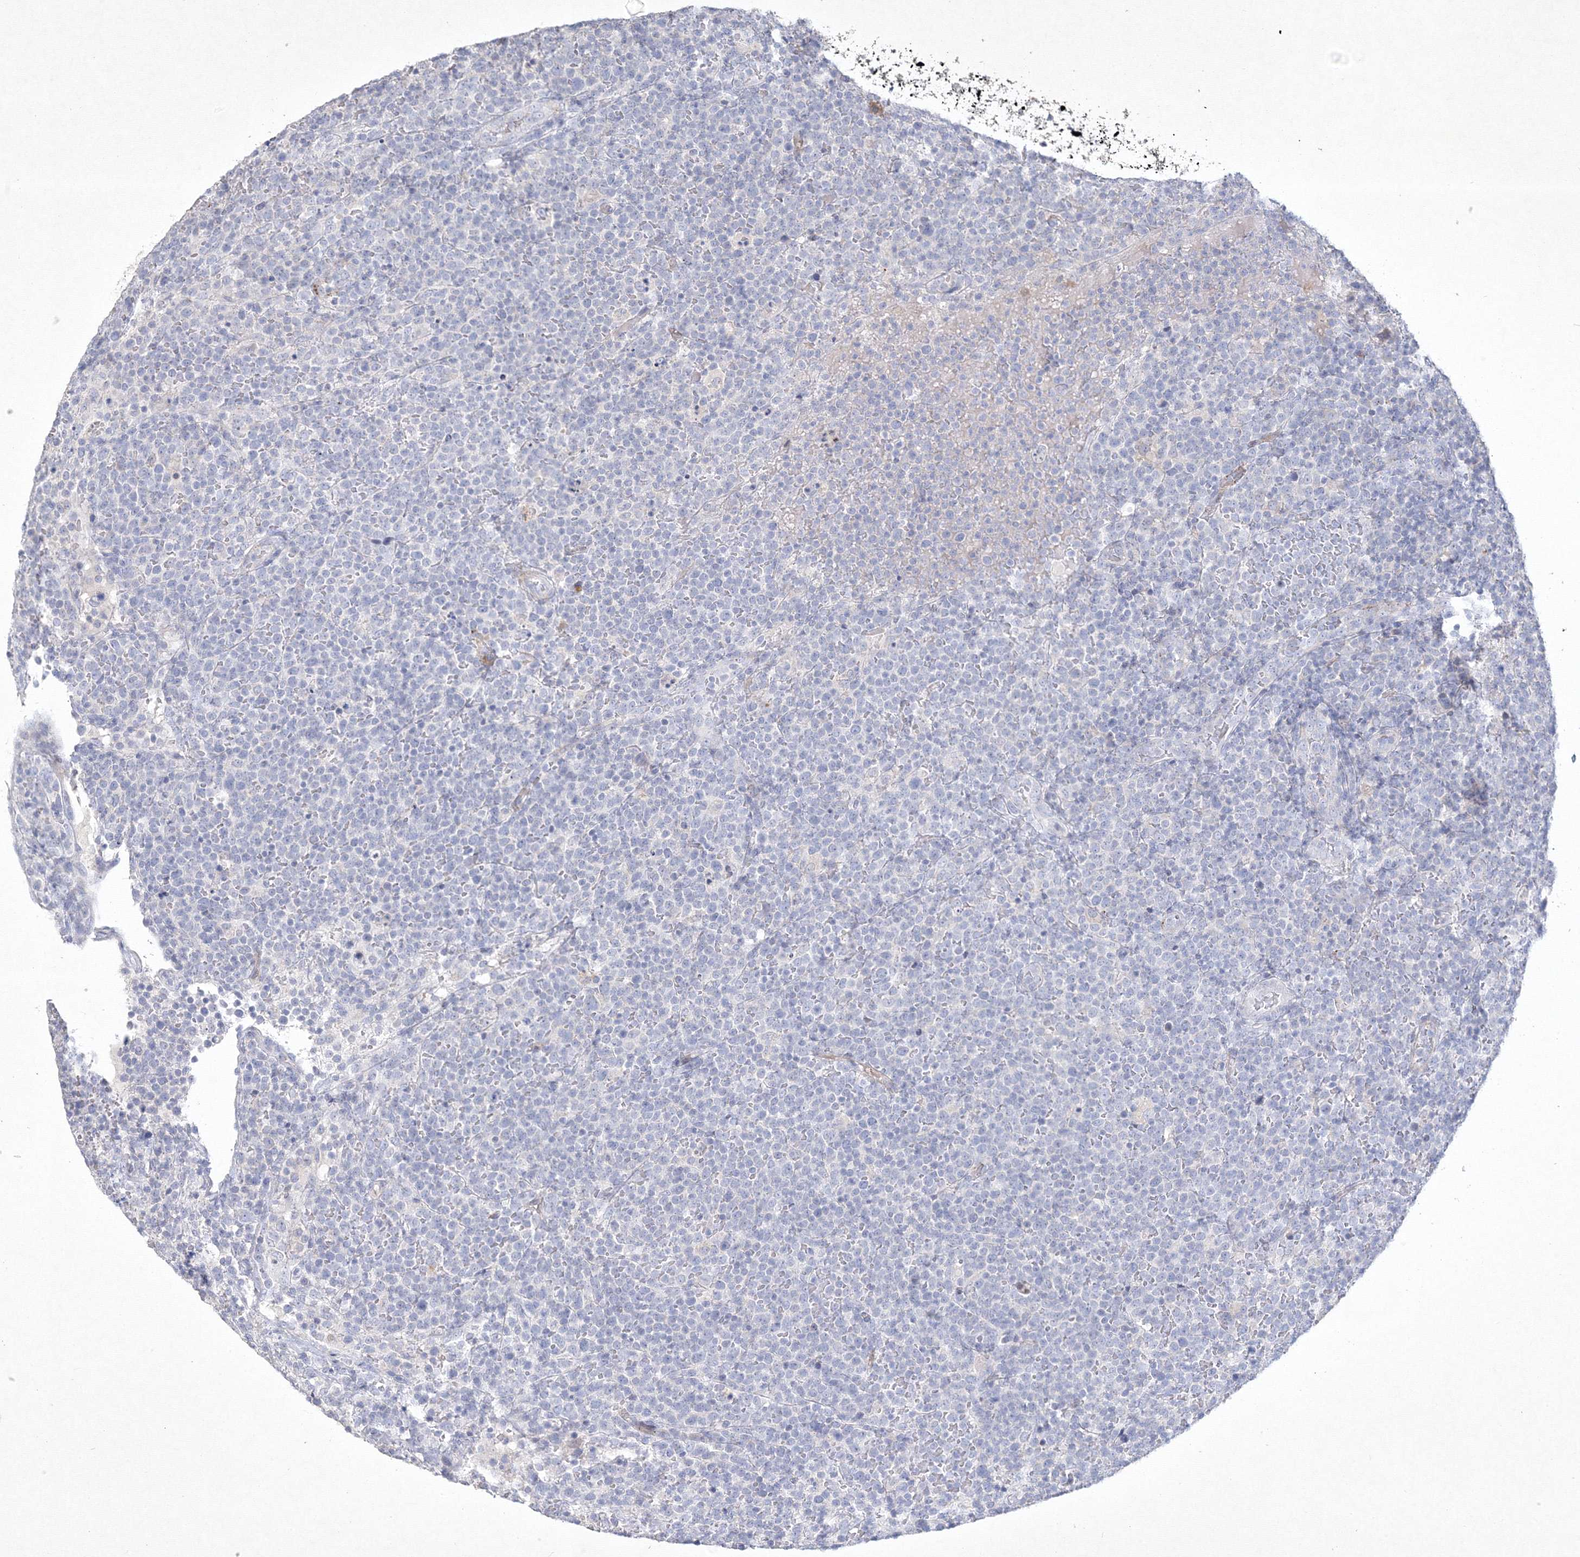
{"staining": {"intensity": "negative", "quantity": "none", "location": "none"}, "tissue": "lymphoma", "cell_type": "Tumor cells", "image_type": "cancer", "snomed": [{"axis": "morphology", "description": "Malignant lymphoma, non-Hodgkin's type, High grade"}, {"axis": "topography", "description": "Lymph node"}], "caption": "High power microscopy photomicrograph of an immunohistochemistry (IHC) micrograph of lymphoma, revealing no significant expression in tumor cells. (DAB (3,3'-diaminobenzidine) immunohistochemistry (IHC) visualized using brightfield microscopy, high magnification).", "gene": "CXXC4", "patient": {"sex": "male", "age": 61}}